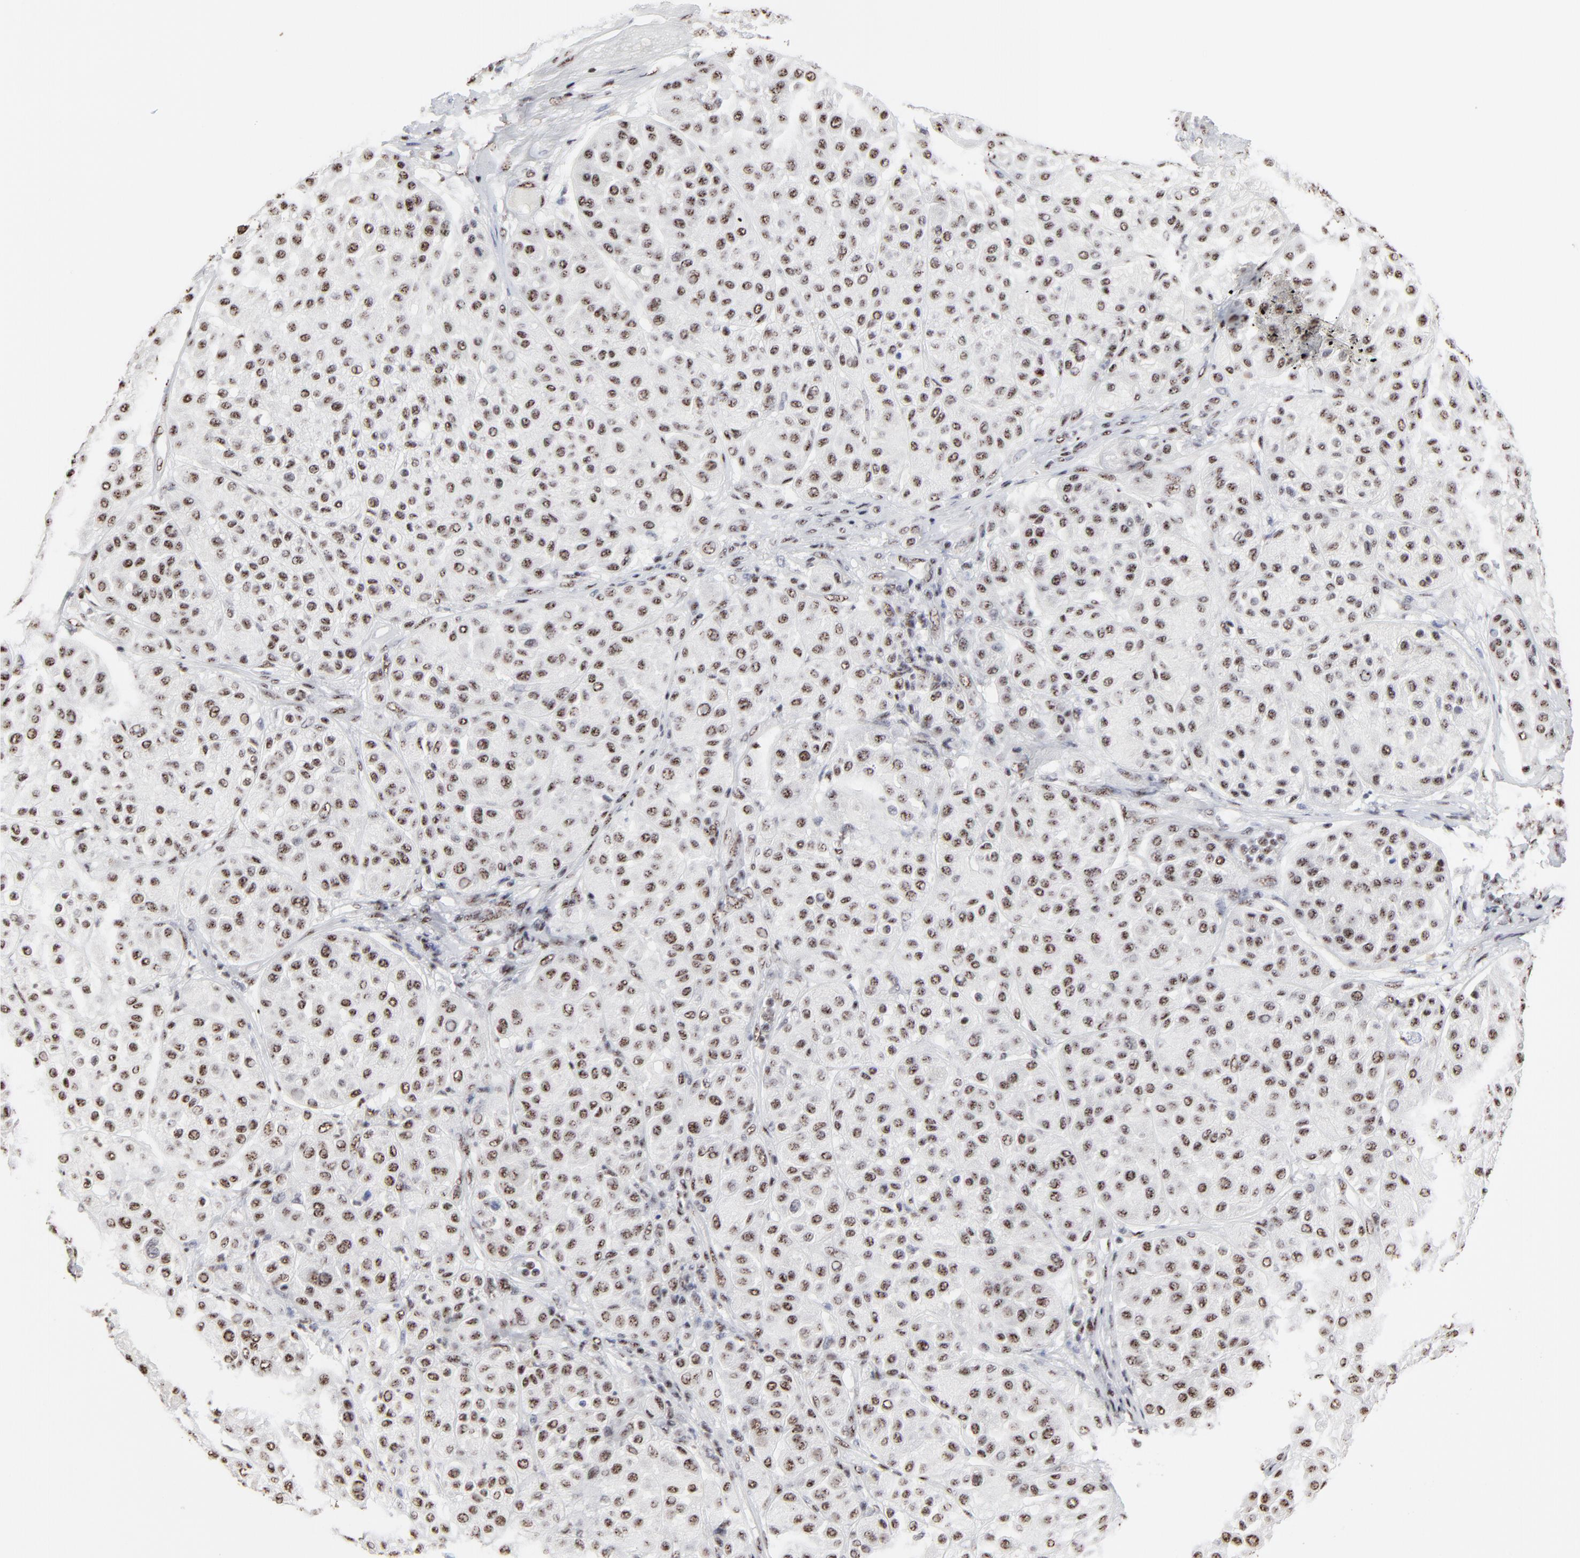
{"staining": {"intensity": "weak", "quantity": ">75%", "location": "nuclear"}, "tissue": "melanoma", "cell_type": "Tumor cells", "image_type": "cancer", "snomed": [{"axis": "morphology", "description": "Normal tissue, NOS"}, {"axis": "morphology", "description": "Malignant melanoma, Metastatic site"}, {"axis": "topography", "description": "Skin"}], "caption": "IHC (DAB (3,3'-diaminobenzidine)) staining of malignant melanoma (metastatic site) shows weak nuclear protein expression in about >75% of tumor cells. (brown staining indicates protein expression, while blue staining denotes nuclei).", "gene": "MBD4", "patient": {"sex": "male", "age": 41}}